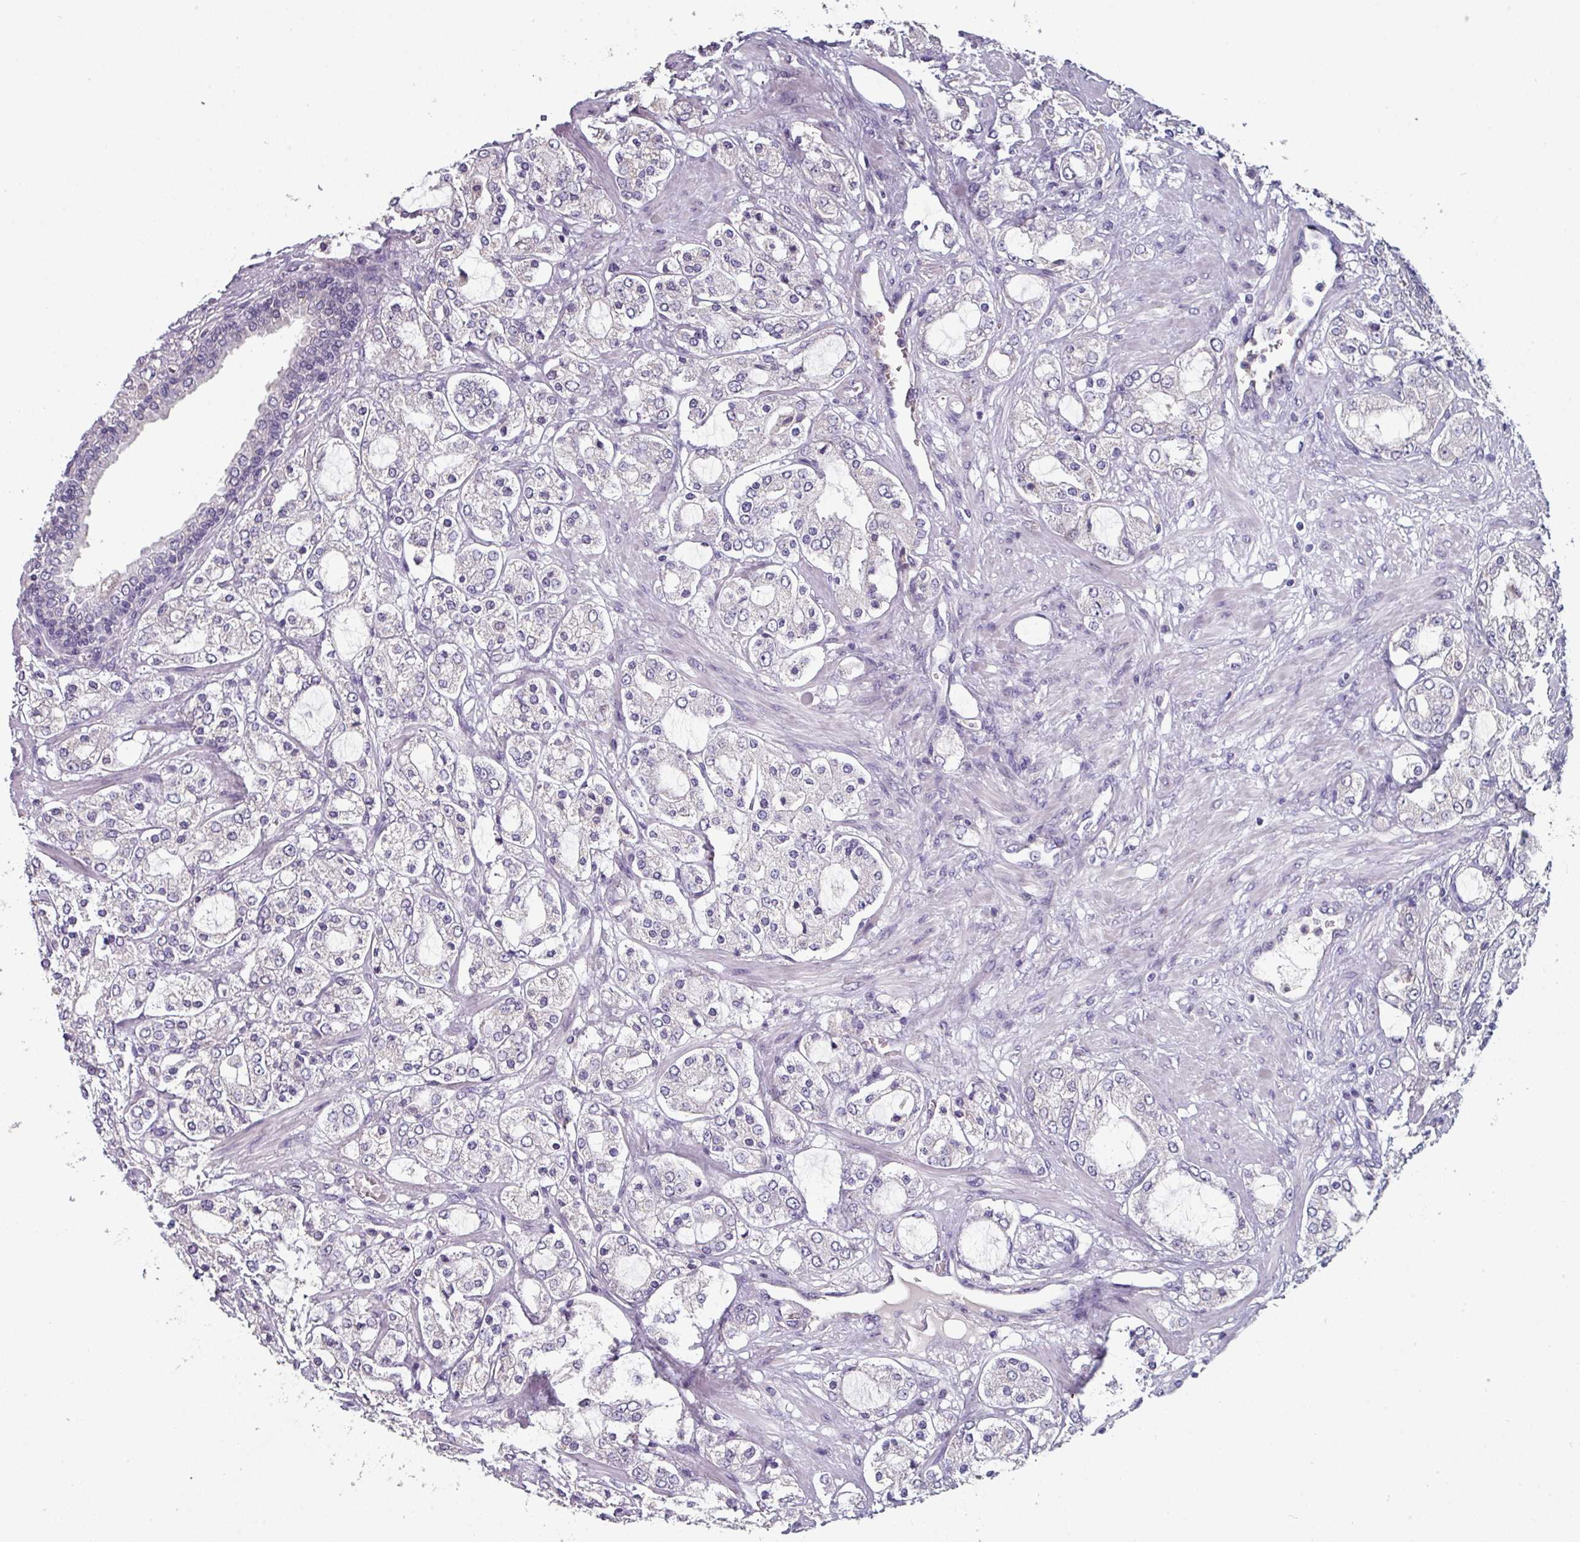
{"staining": {"intensity": "negative", "quantity": "none", "location": "none"}, "tissue": "prostate cancer", "cell_type": "Tumor cells", "image_type": "cancer", "snomed": [{"axis": "morphology", "description": "Adenocarcinoma, High grade"}, {"axis": "topography", "description": "Prostate"}], "caption": "IHC photomicrograph of prostate cancer stained for a protein (brown), which shows no expression in tumor cells.", "gene": "PRAMEF8", "patient": {"sex": "male", "age": 64}}